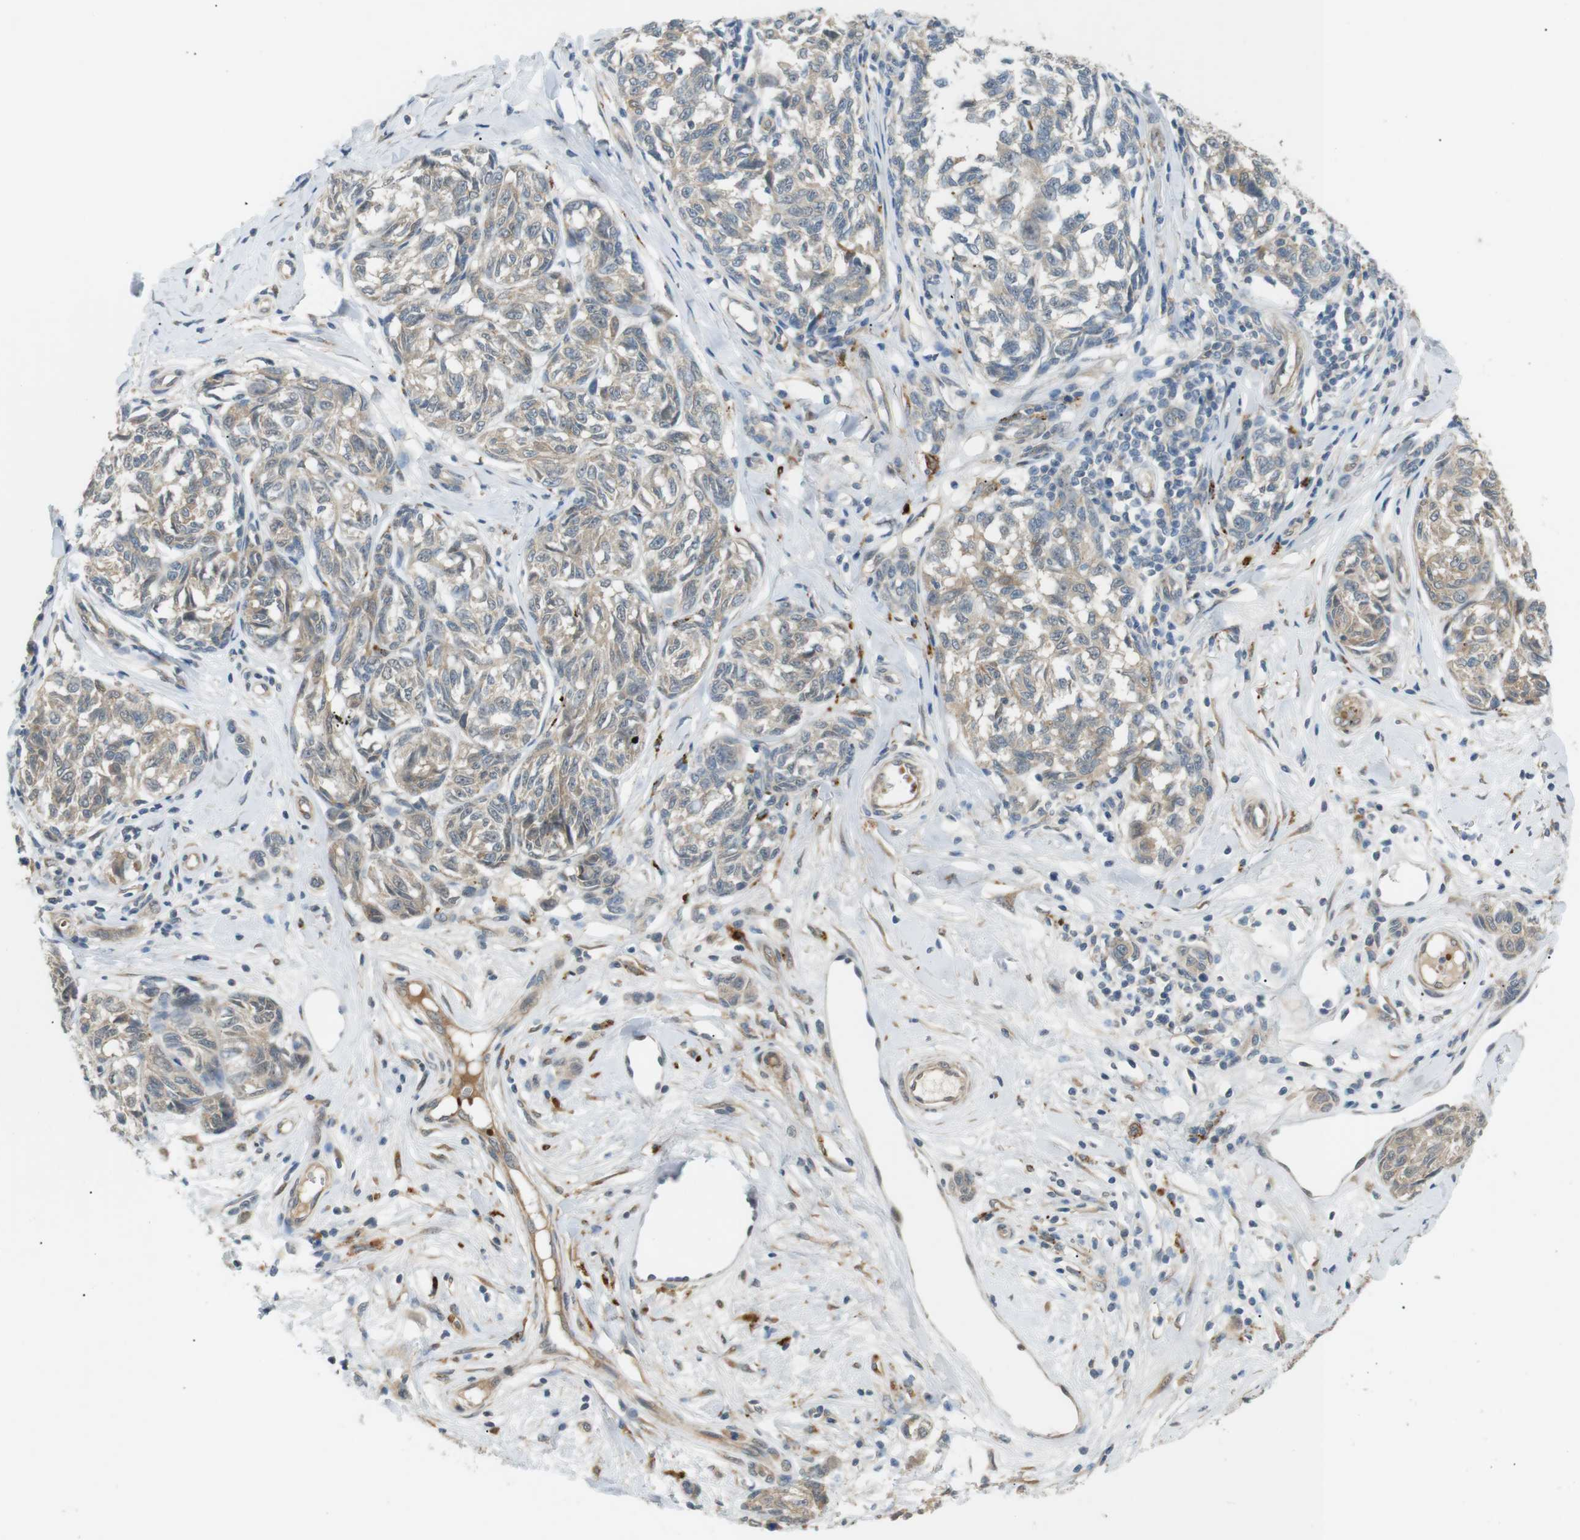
{"staining": {"intensity": "moderate", "quantity": "<25%", "location": "cytoplasmic/membranous"}, "tissue": "melanoma", "cell_type": "Tumor cells", "image_type": "cancer", "snomed": [{"axis": "morphology", "description": "Malignant melanoma, NOS"}, {"axis": "topography", "description": "Skin"}], "caption": "Immunohistochemistry micrograph of neoplastic tissue: human melanoma stained using immunohistochemistry (IHC) displays low levels of moderate protein expression localized specifically in the cytoplasmic/membranous of tumor cells, appearing as a cytoplasmic/membranous brown color.", "gene": "B4GALNT2", "patient": {"sex": "female", "age": 64}}